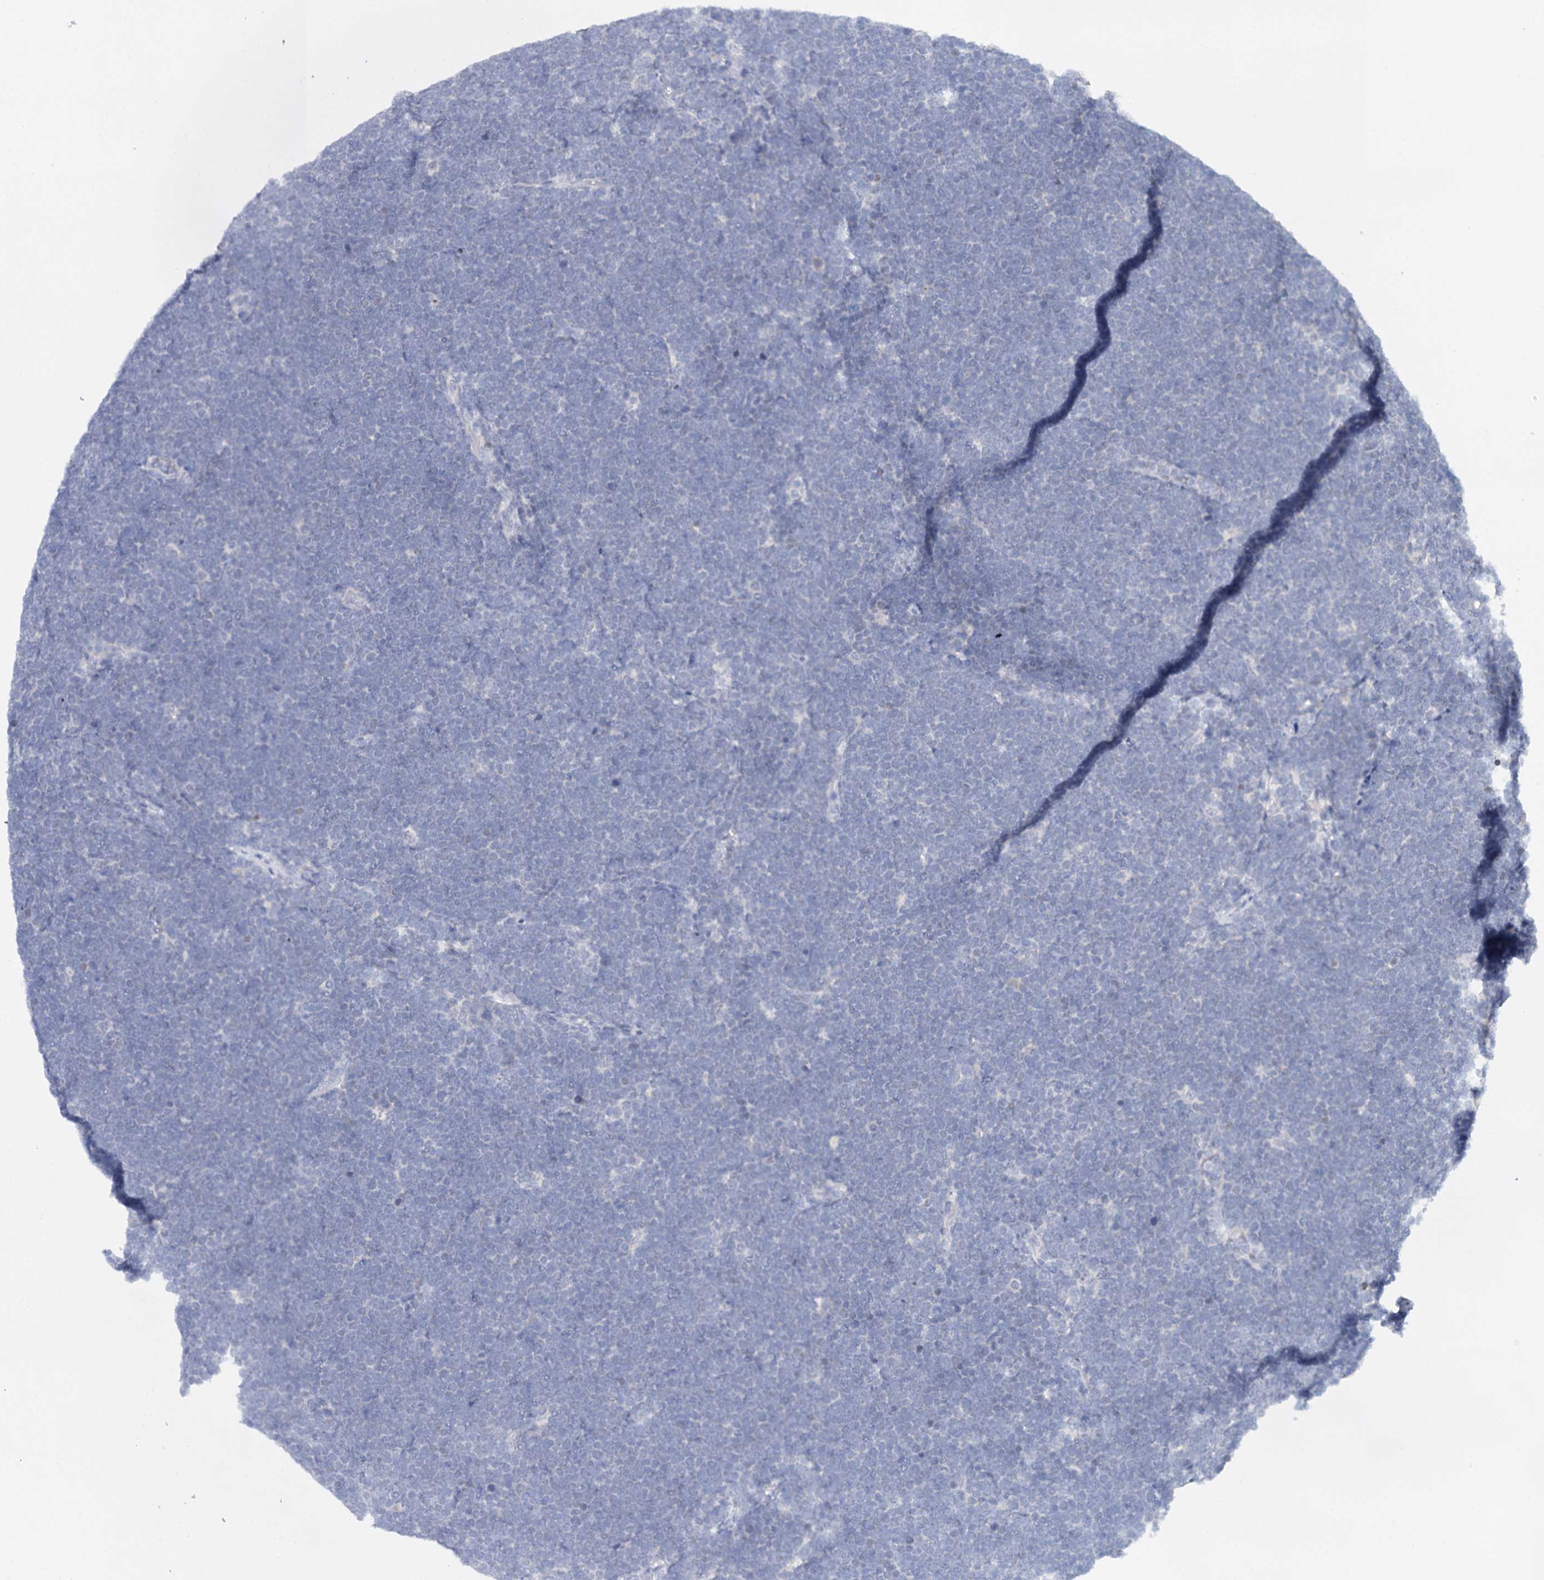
{"staining": {"intensity": "negative", "quantity": "none", "location": "none"}, "tissue": "lymphoma", "cell_type": "Tumor cells", "image_type": "cancer", "snomed": [{"axis": "morphology", "description": "Malignant lymphoma, non-Hodgkin's type, High grade"}, {"axis": "topography", "description": "Lymph node"}], "caption": "IHC photomicrograph of neoplastic tissue: malignant lymphoma, non-Hodgkin's type (high-grade) stained with DAB shows no significant protein expression in tumor cells. (Immunohistochemistry (ihc), brightfield microscopy, high magnification).", "gene": "TP53", "patient": {"sex": "male", "age": 13}}